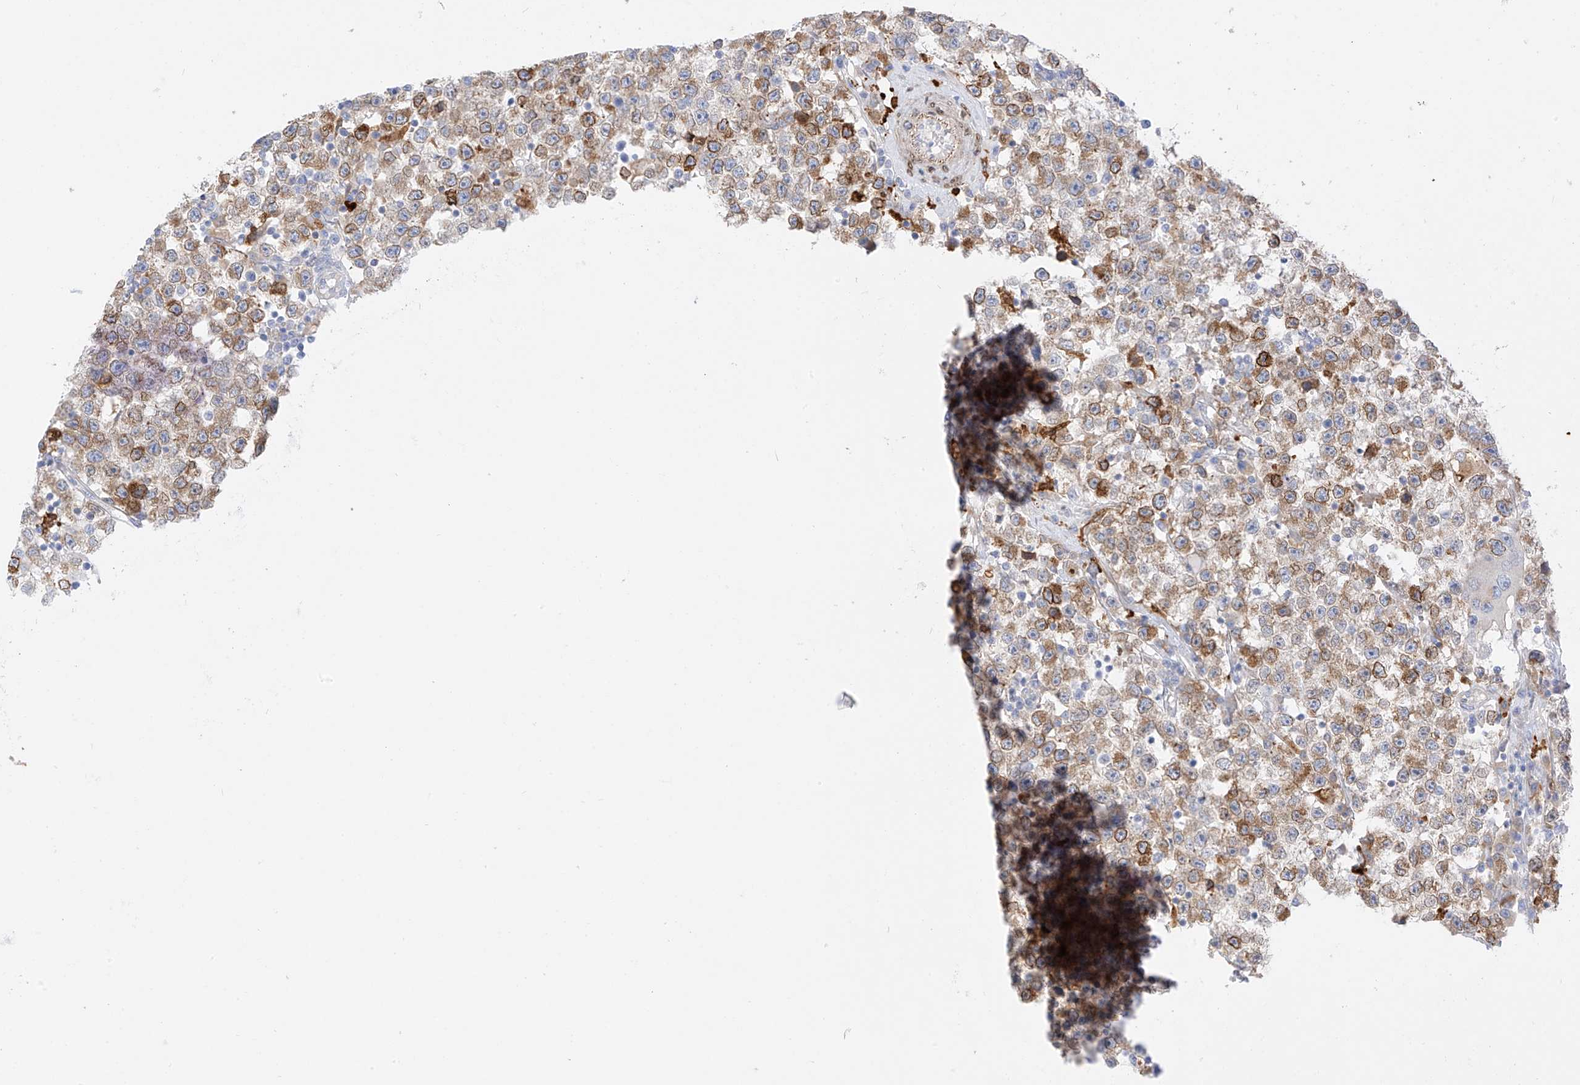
{"staining": {"intensity": "moderate", "quantity": "25%-75%", "location": "cytoplasmic/membranous"}, "tissue": "testis cancer", "cell_type": "Tumor cells", "image_type": "cancer", "snomed": [{"axis": "morphology", "description": "Seminoma, NOS"}, {"axis": "topography", "description": "Testis"}], "caption": "Seminoma (testis) stained with a protein marker displays moderate staining in tumor cells.", "gene": "PCYOX1", "patient": {"sex": "male", "age": 22}}